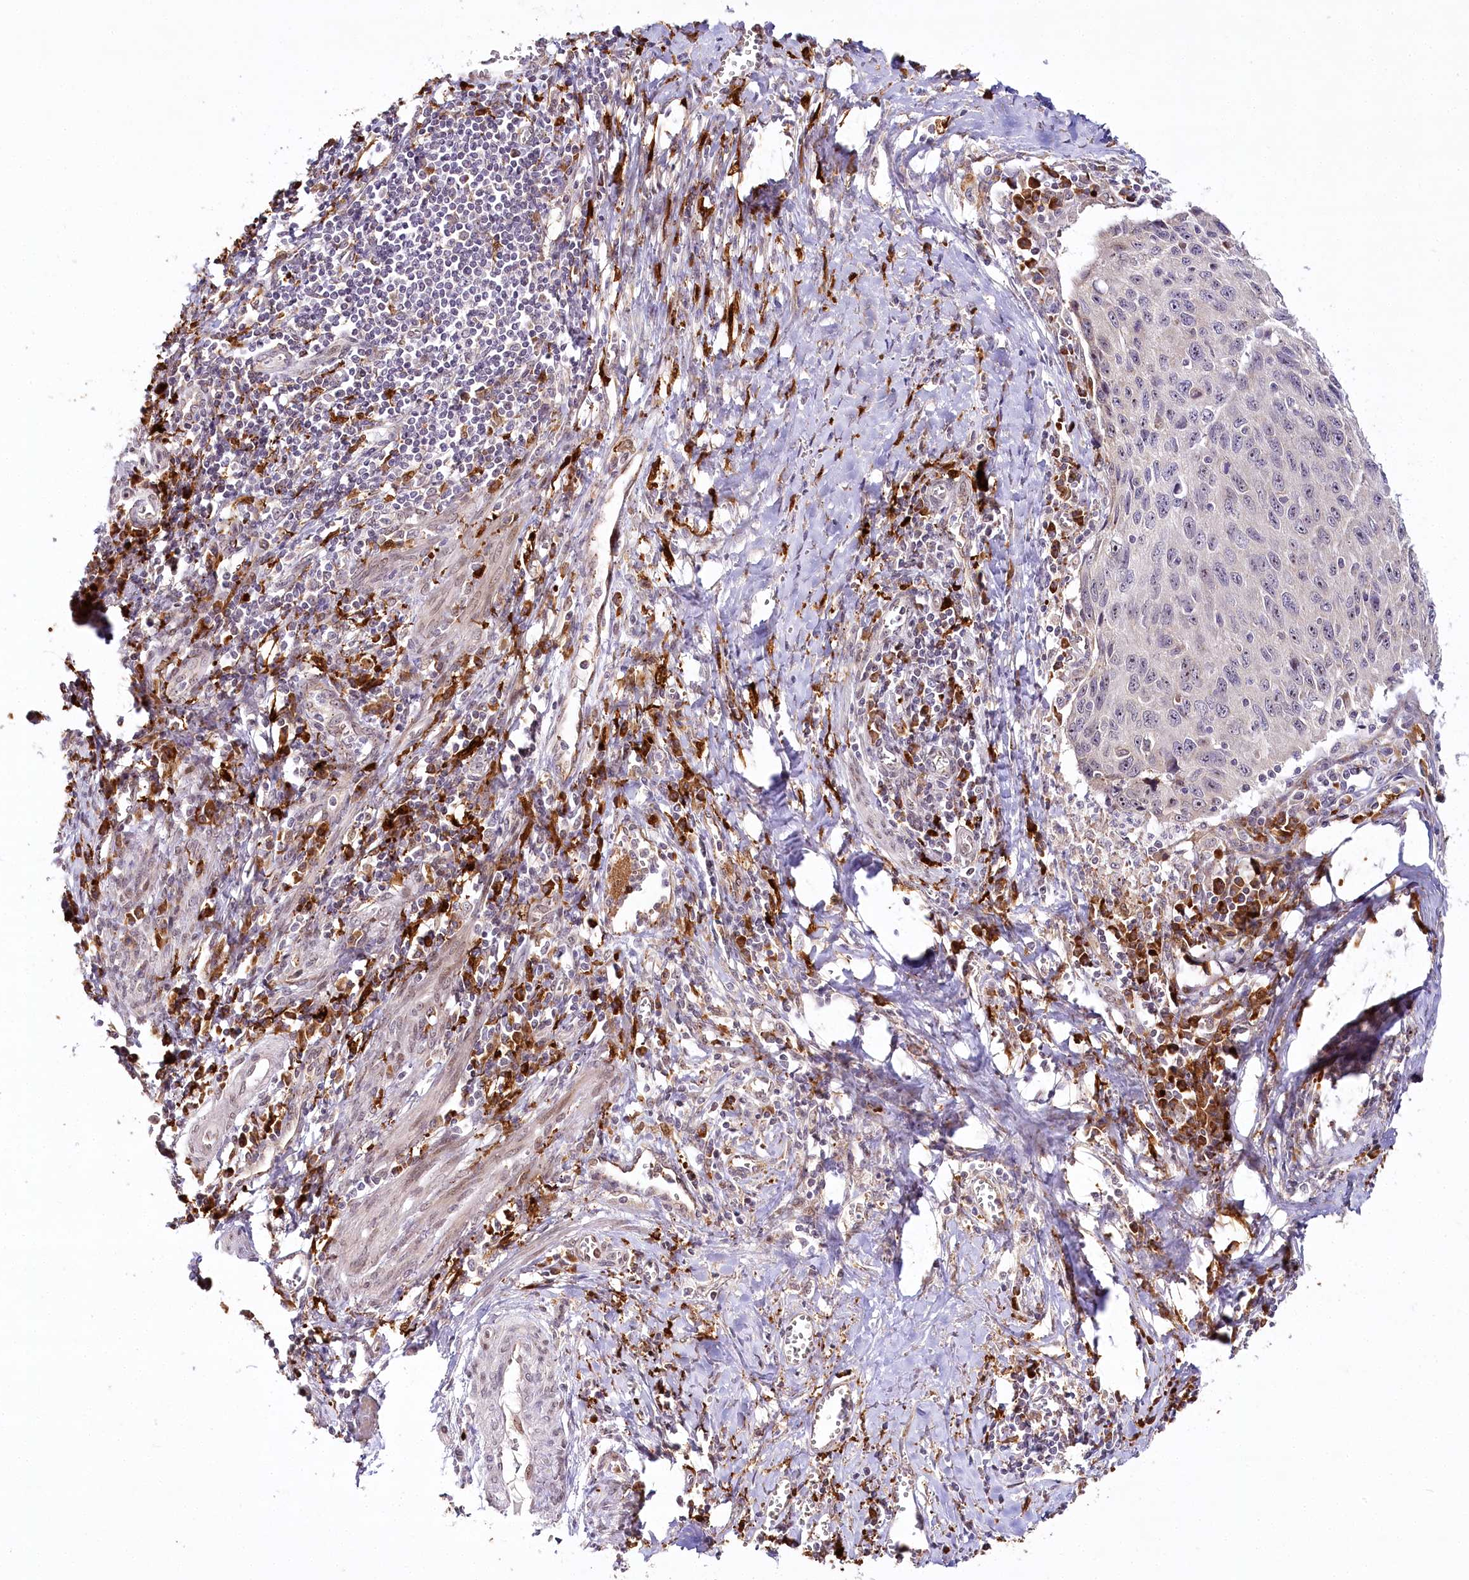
{"staining": {"intensity": "weak", "quantity": "<25%", "location": "cytoplasmic/membranous"}, "tissue": "cervical cancer", "cell_type": "Tumor cells", "image_type": "cancer", "snomed": [{"axis": "morphology", "description": "Squamous cell carcinoma, NOS"}, {"axis": "topography", "description": "Cervix"}], "caption": "The image exhibits no significant positivity in tumor cells of cervical cancer.", "gene": "WDR36", "patient": {"sex": "female", "age": 53}}